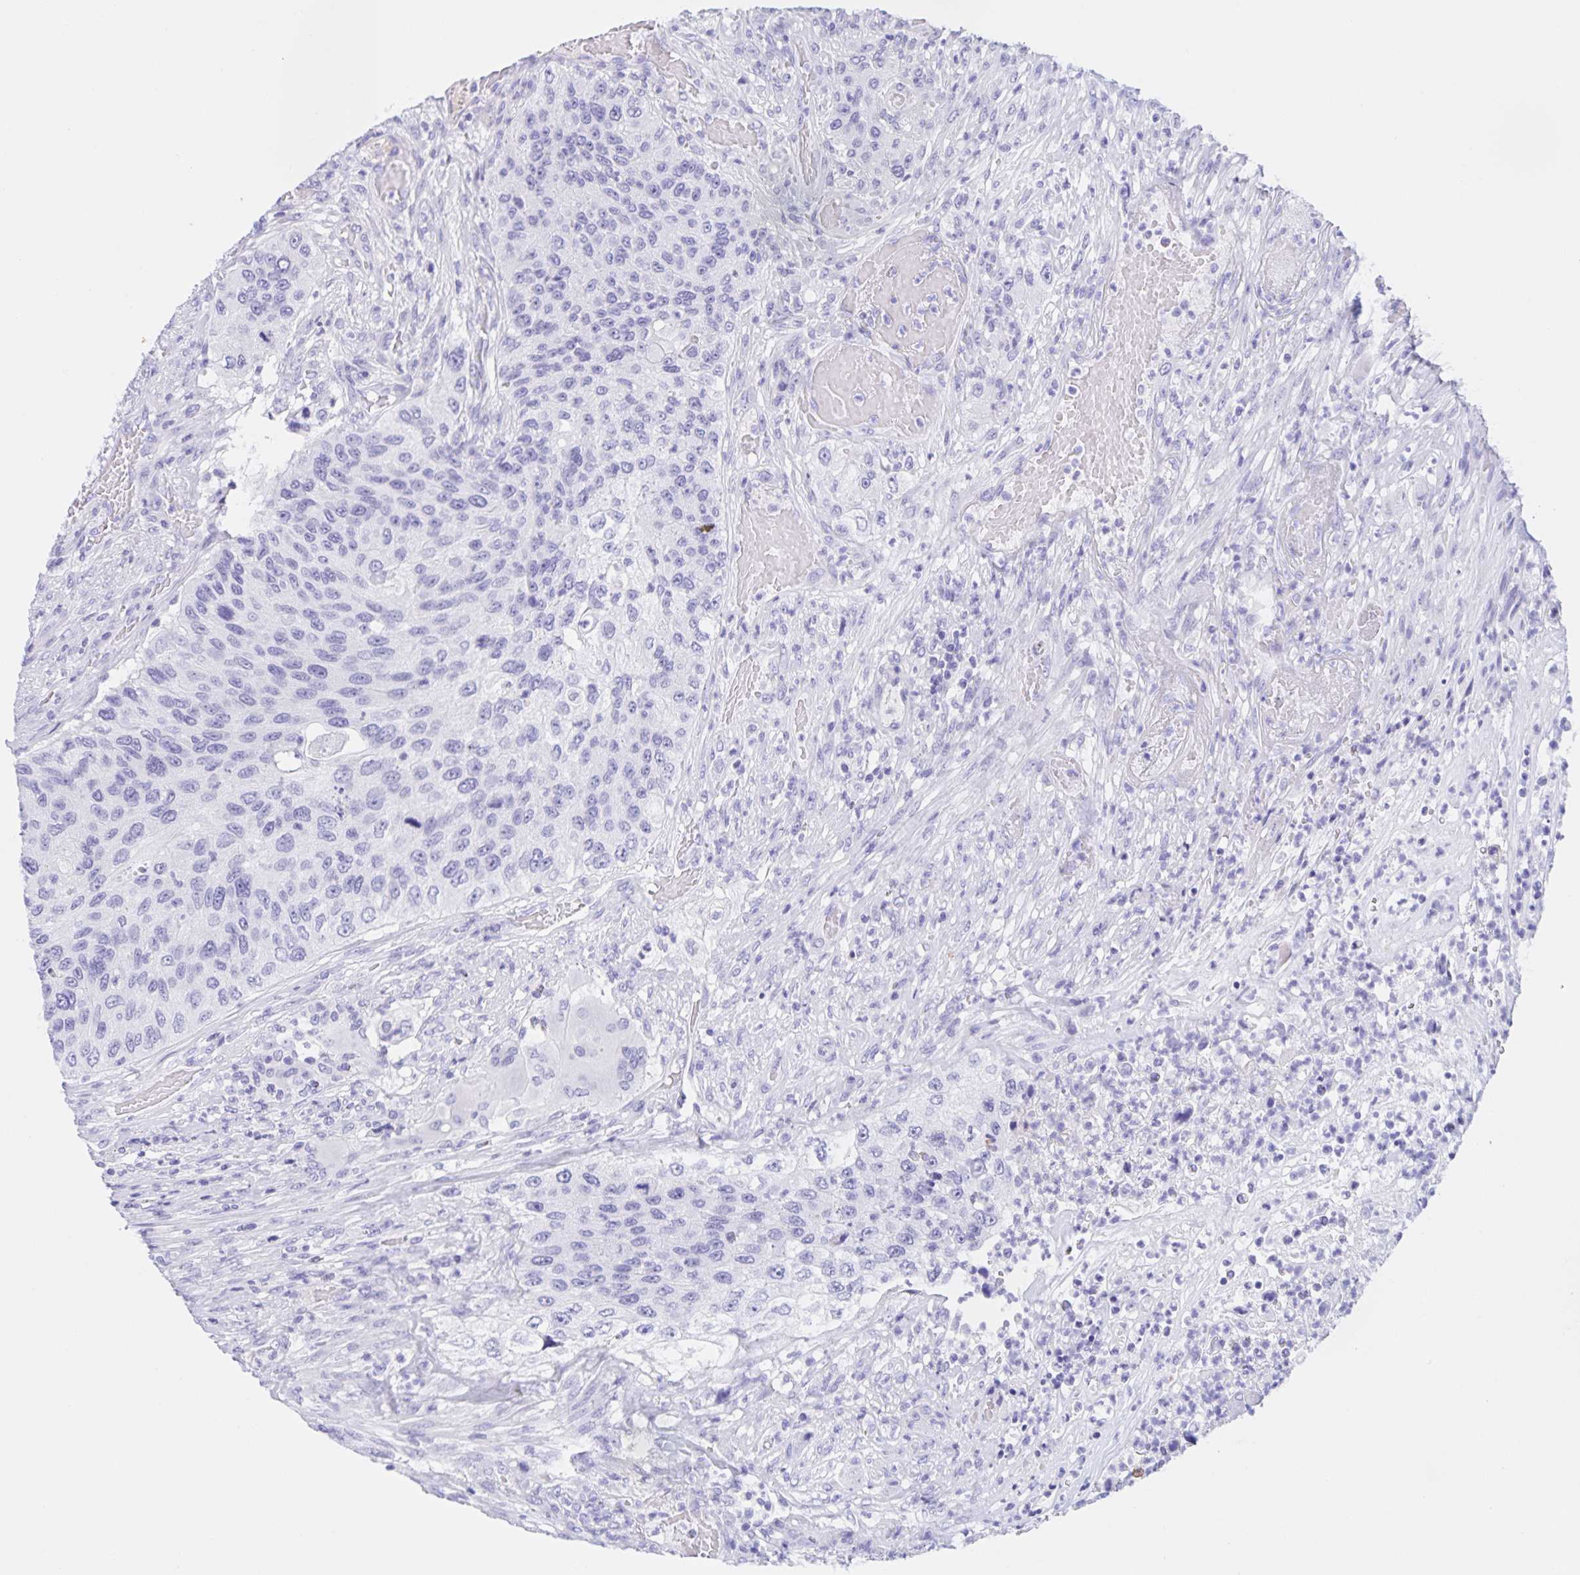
{"staining": {"intensity": "negative", "quantity": "none", "location": "none"}, "tissue": "urothelial cancer", "cell_type": "Tumor cells", "image_type": "cancer", "snomed": [{"axis": "morphology", "description": "Urothelial carcinoma, High grade"}, {"axis": "topography", "description": "Urinary bladder"}], "caption": "IHC of high-grade urothelial carcinoma displays no positivity in tumor cells.", "gene": "CATSPER4", "patient": {"sex": "female", "age": 60}}